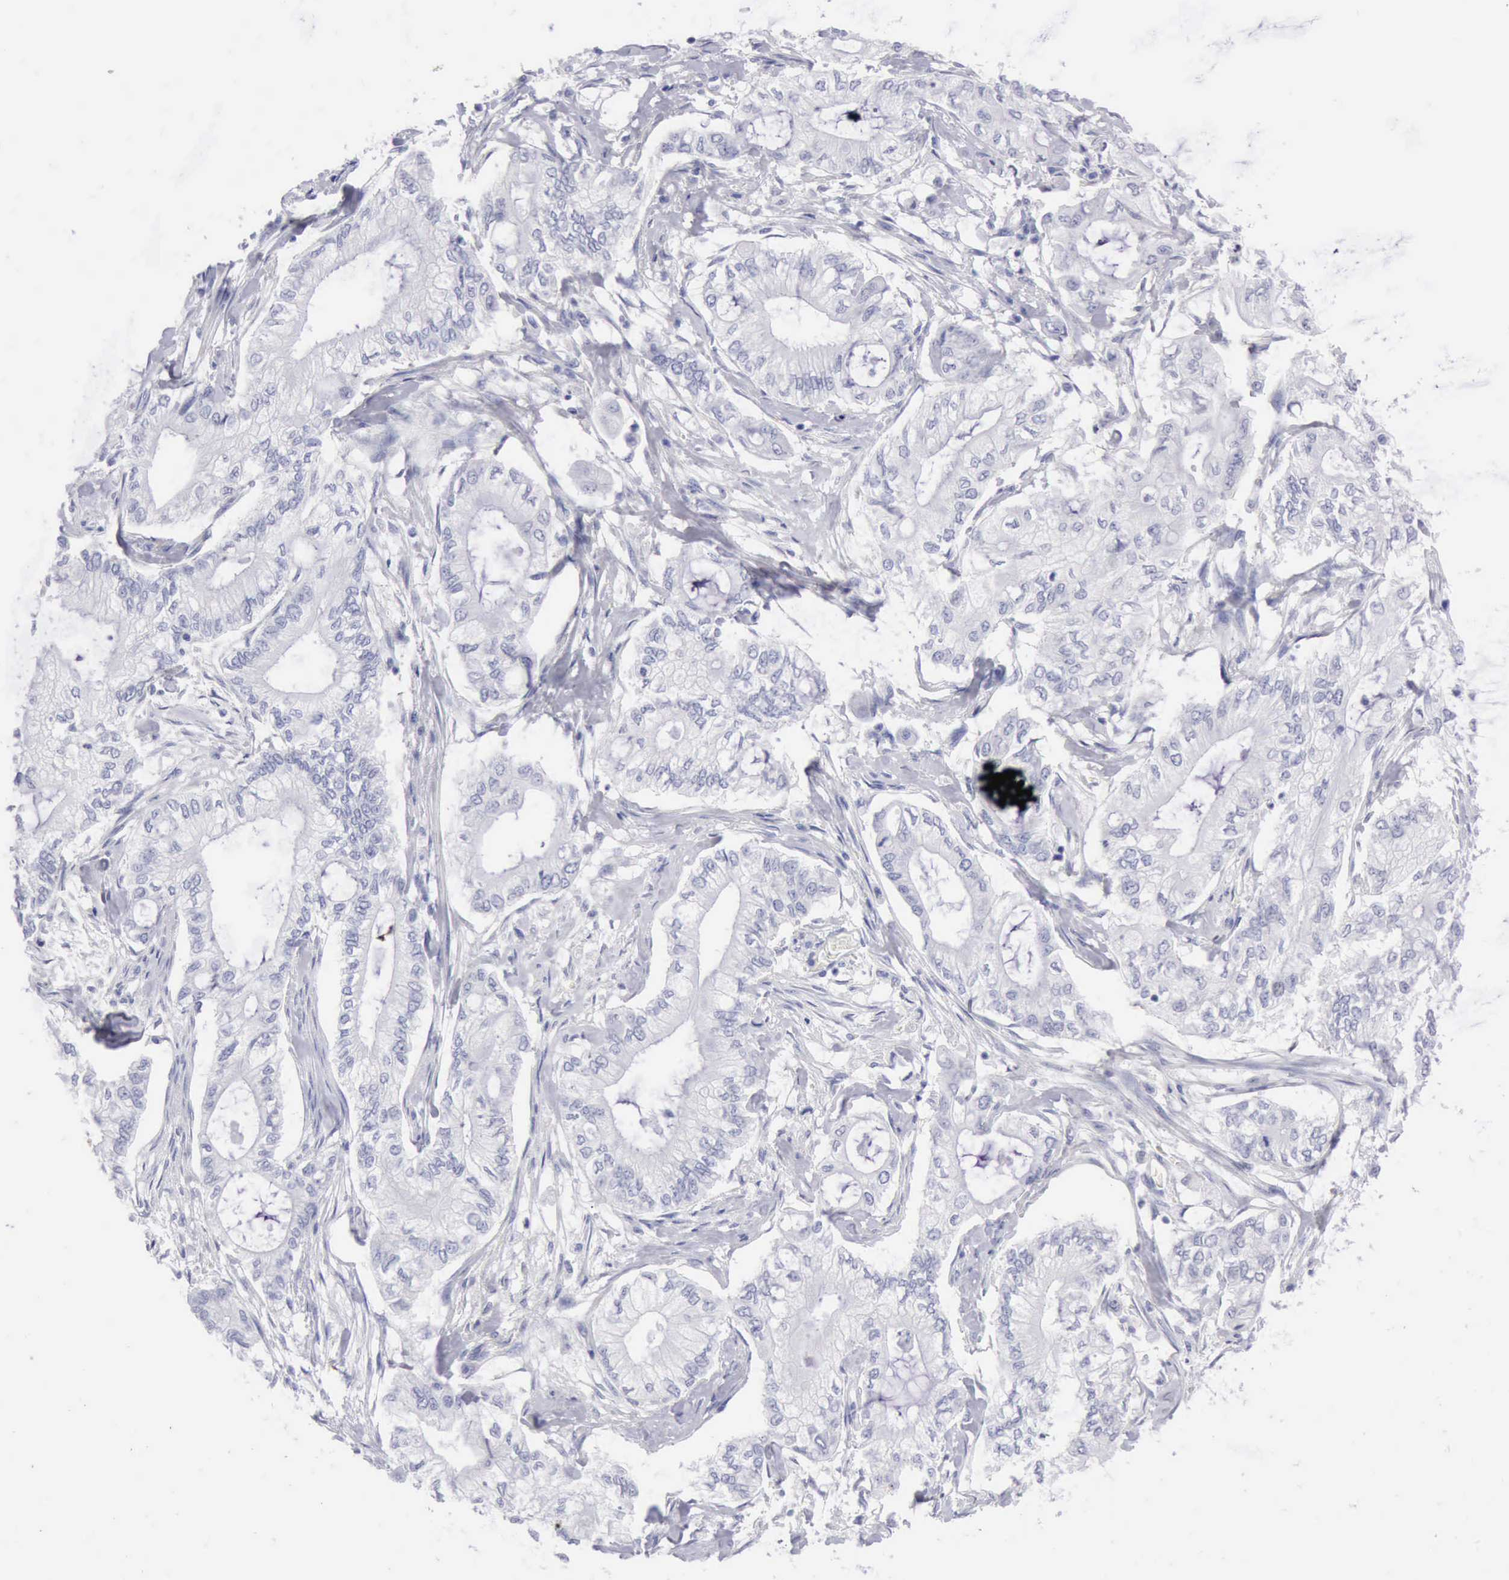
{"staining": {"intensity": "negative", "quantity": "none", "location": "none"}, "tissue": "pancreatic cancer", "cell_type": "Tumor cells", "image_type": "cancer", "snomed": [{"axis": "morphology", "description": "Adenocarcinoma, NOS"}, {"axis": "topography", "description": "Pancreas"}], "caption": "An IHC micrograph of pancreatic cancer (adenocarcinoma) is shown. There is no staining in tumor cells of pancreatic cancer (adenocarcinoma).", "gene": "ANGEL1", "patient": {"sex": "male", "age": 79}}